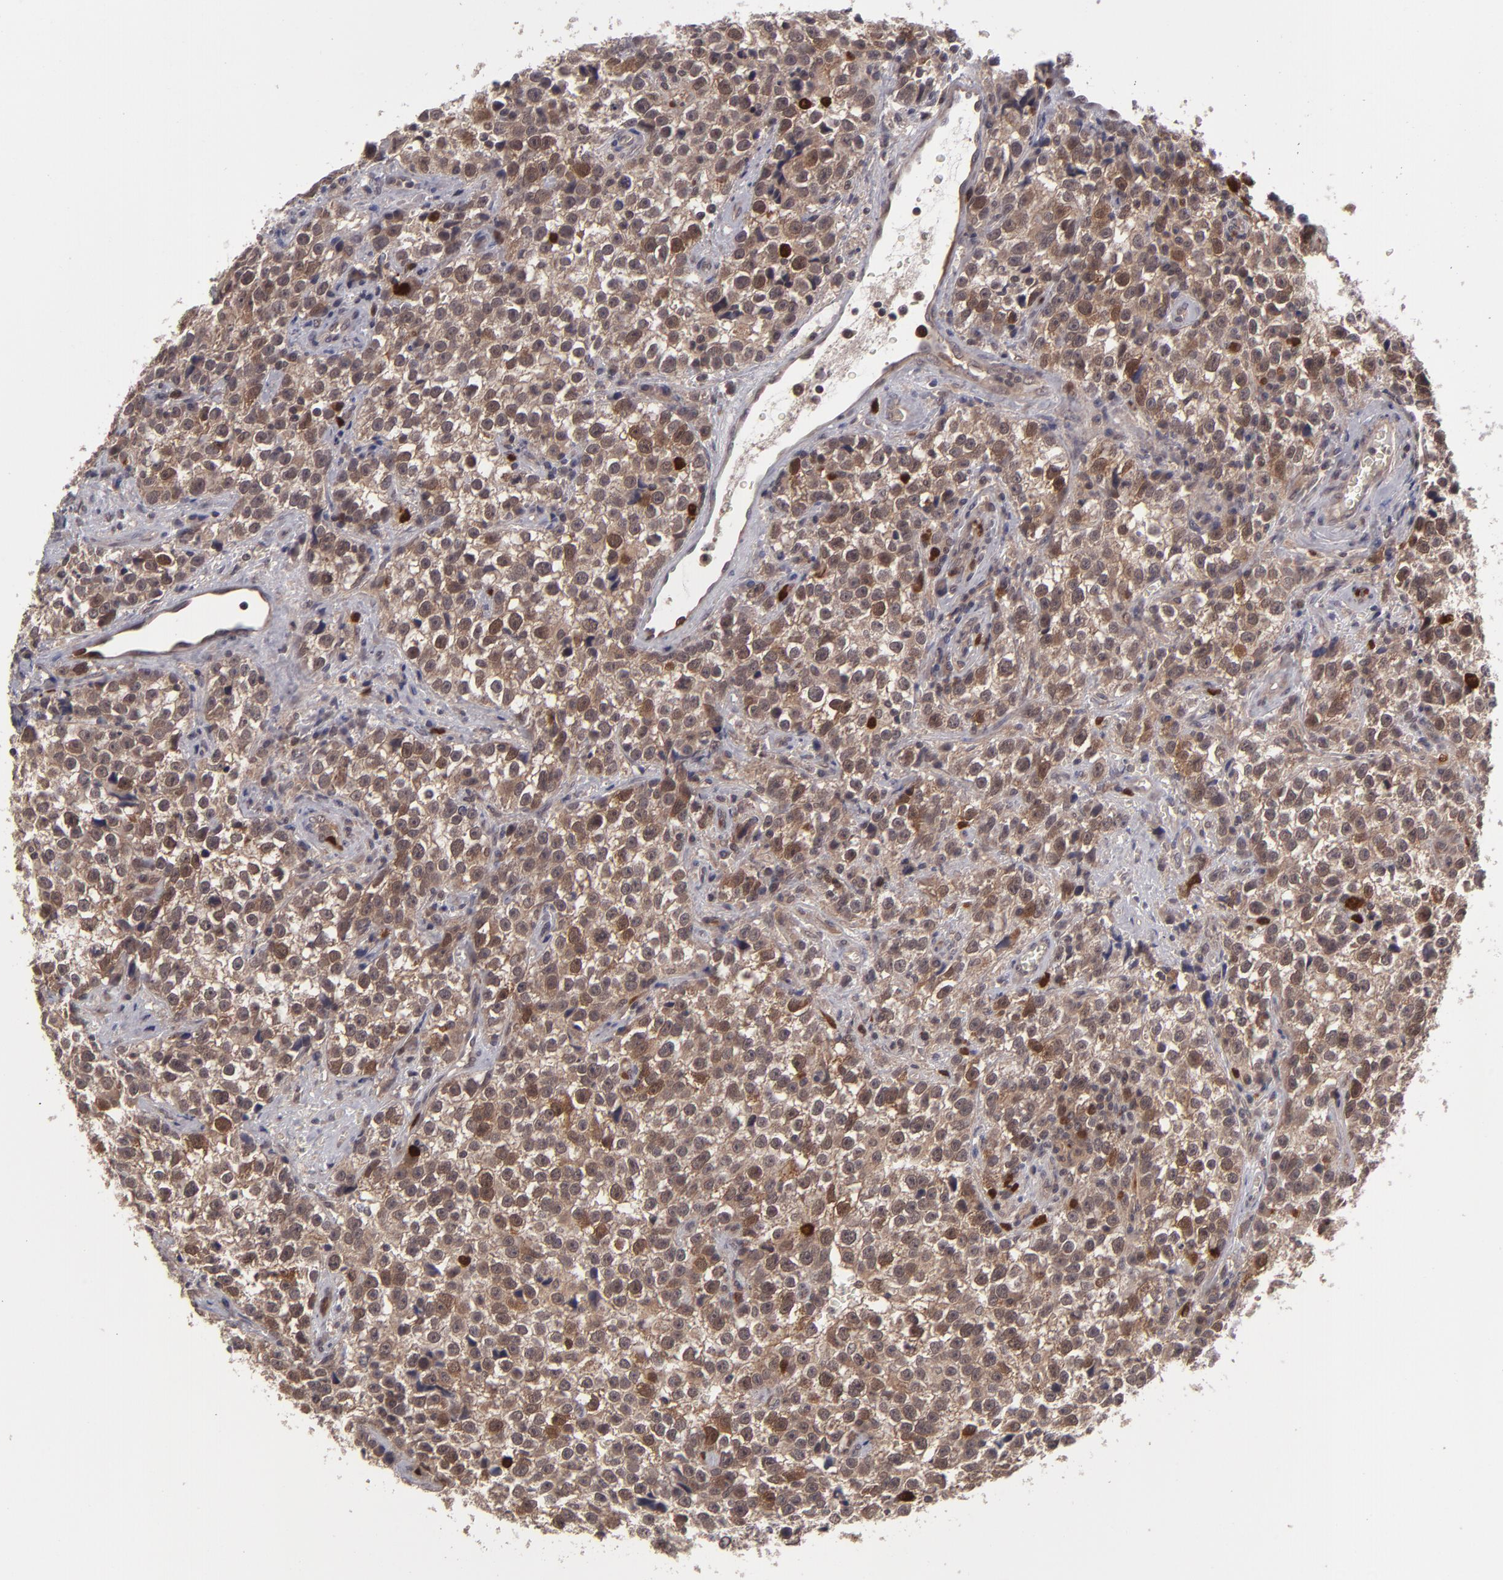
{"staining": {"intensity": "moderate", "quantity": ">75%", "location": "cytoplasmic/membranous,nuclear"}, "tissue": "testis cancer", "cell_type": "Tumor cells", "image_type": "cancer", "snomed": [{"axis": "morphology", "description": "Seminoma, NOS"}, {"axis": "topography", "description": "Testis"}], "caption": "Testis cancer stained with a brown dye displays moderate cytoplasmic/membranous and nuclear positive expression in about >75% of tumor cells.", "gene": "TYMS", "patient": {"sex": "male", "age": 38}}